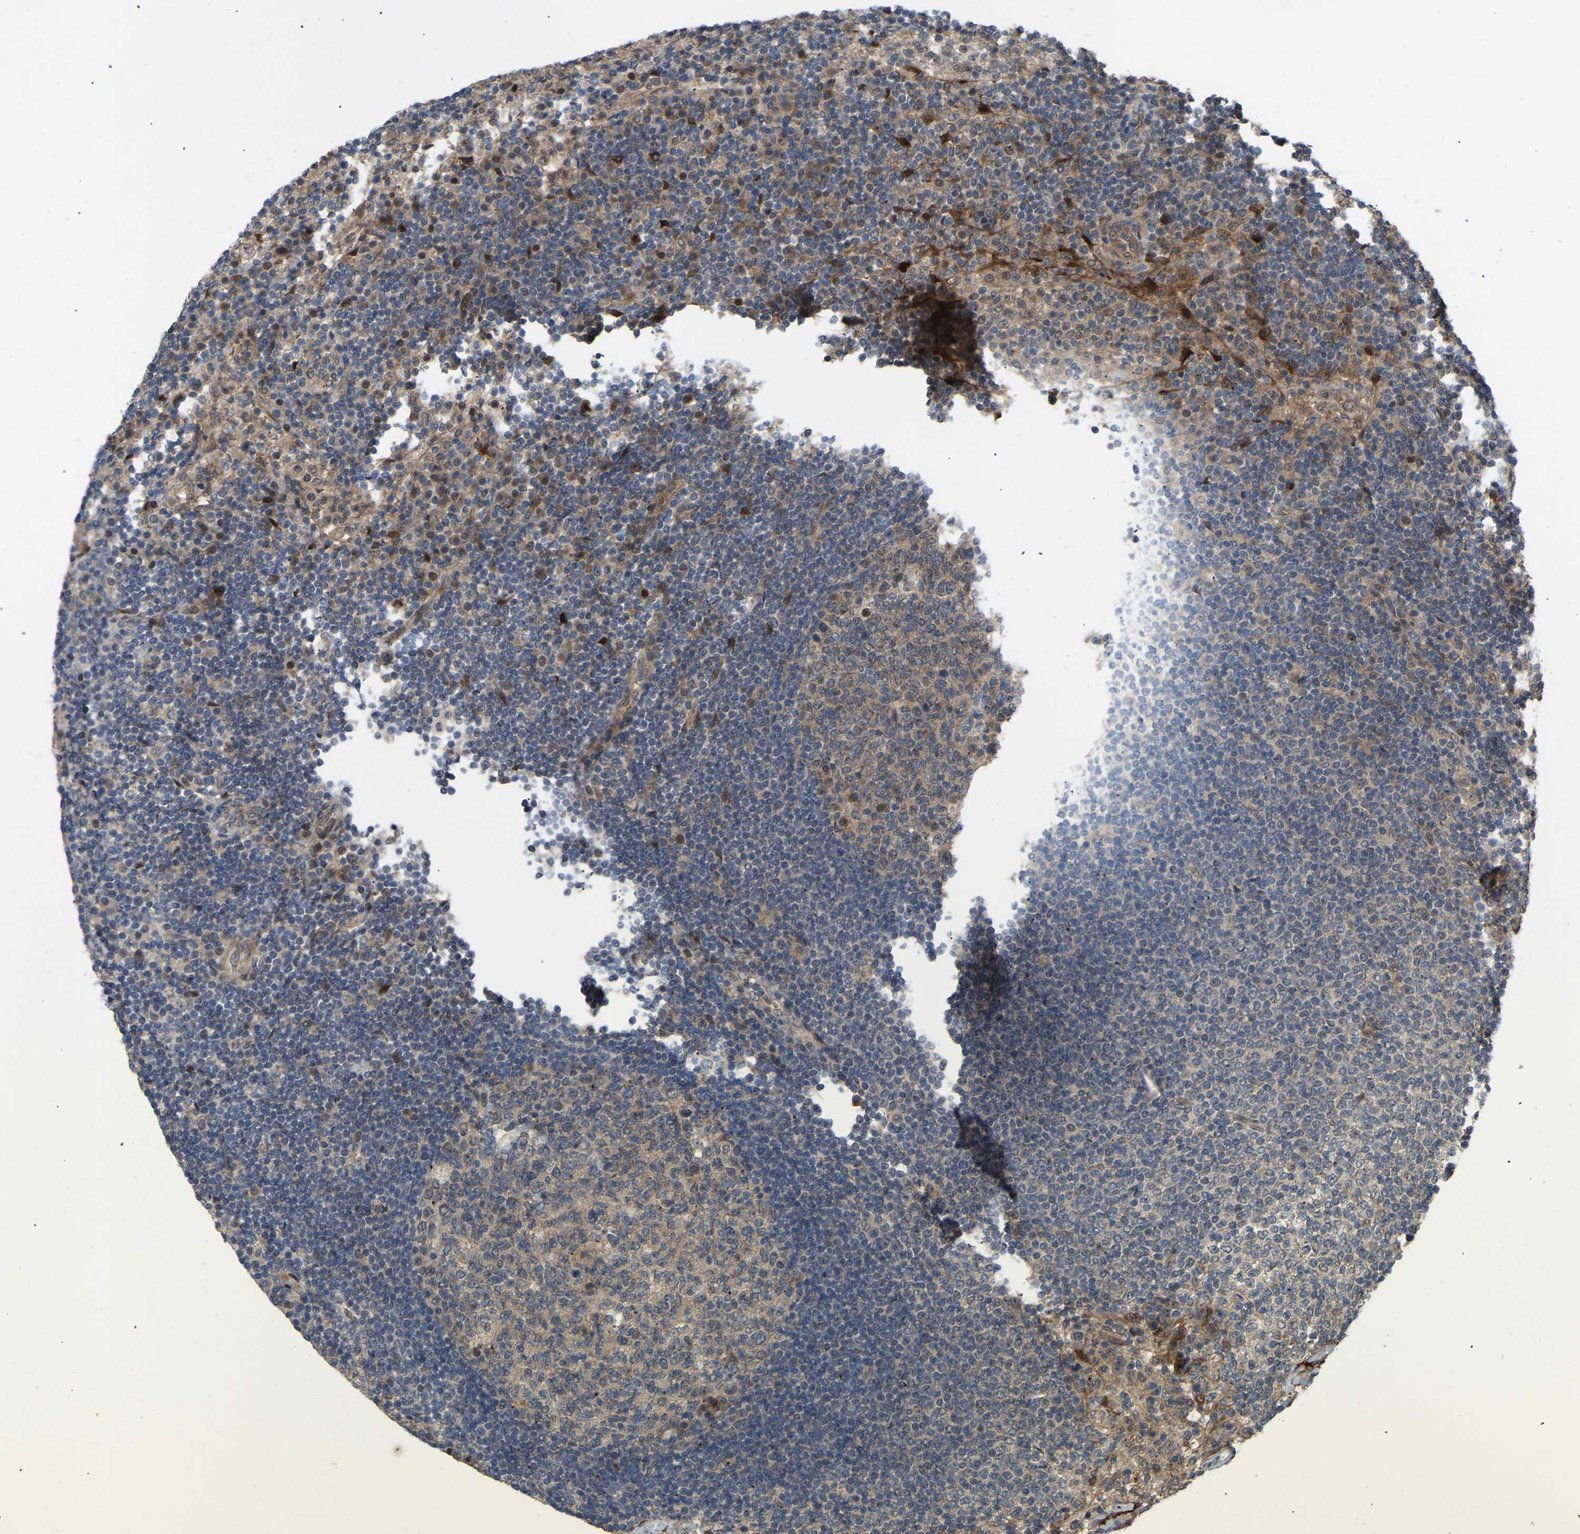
{"staining": {"intensity": "weak", "quantity": "25%-75%", "location": "cytoplasmic/membranous"}, "tissue": "lymph node", "cell_type": "Germinal center cells", "image_type": "normal", "snomed": [{"axis": "morphology", "description": "Normal tissue, NOS"}, {"axis": "topography", "description": "Lymph node"}], "caption": "Lymph node stained for a protein (brown) shows weak cytoplasmic/membranous positive positivity in about 25%-75% of germinal center cells.", "gene": "LIMK2", "patient": {"sex": "female", "age": 53}}